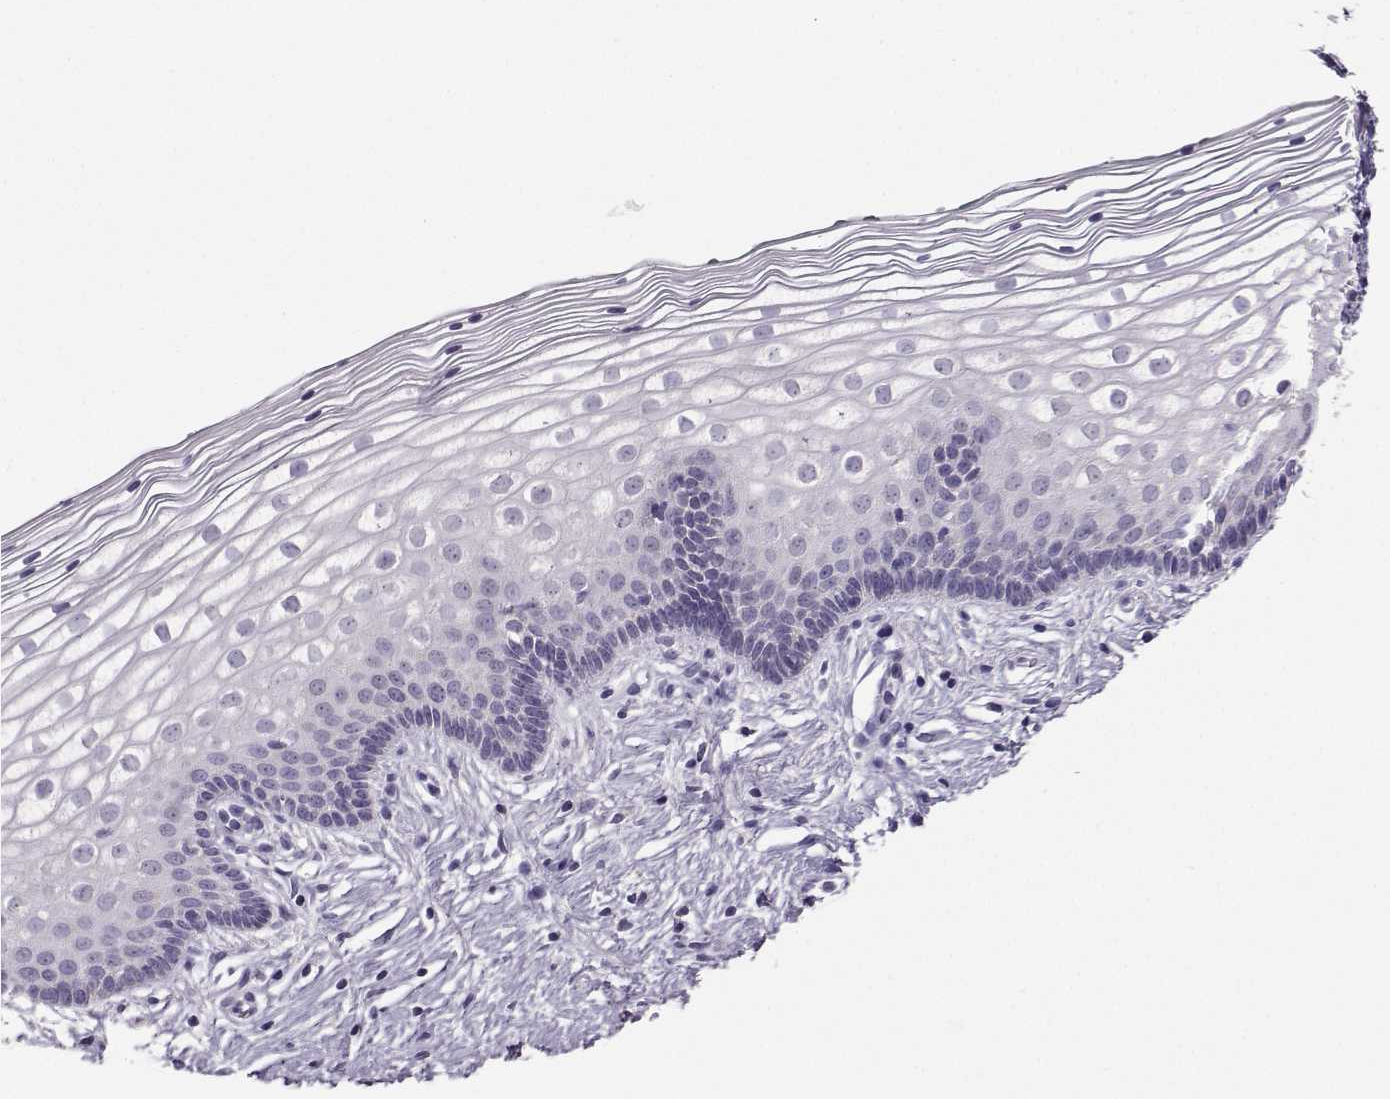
{"staining": {"intensity": "negative", "quantity": "none", "location": "none"}, "tissue": "vagina", "cell_type": "Squamous epithelial cells", "image_type": "normal", "snomed": [{"axis": "morphology", "description": "Normal tissue, NOS"}, {"axis": "topography", "description": "Vagina"}], "caption": "IHC image of unremarkable human vagina stained for a protein (brown), which displays no expression in squamous epithelial cells. (DAB (3,3'-diaminobenzidine) IHC, high magnification).", "gene": "AVP", "patient": {"sex": "female", "age": 36}}